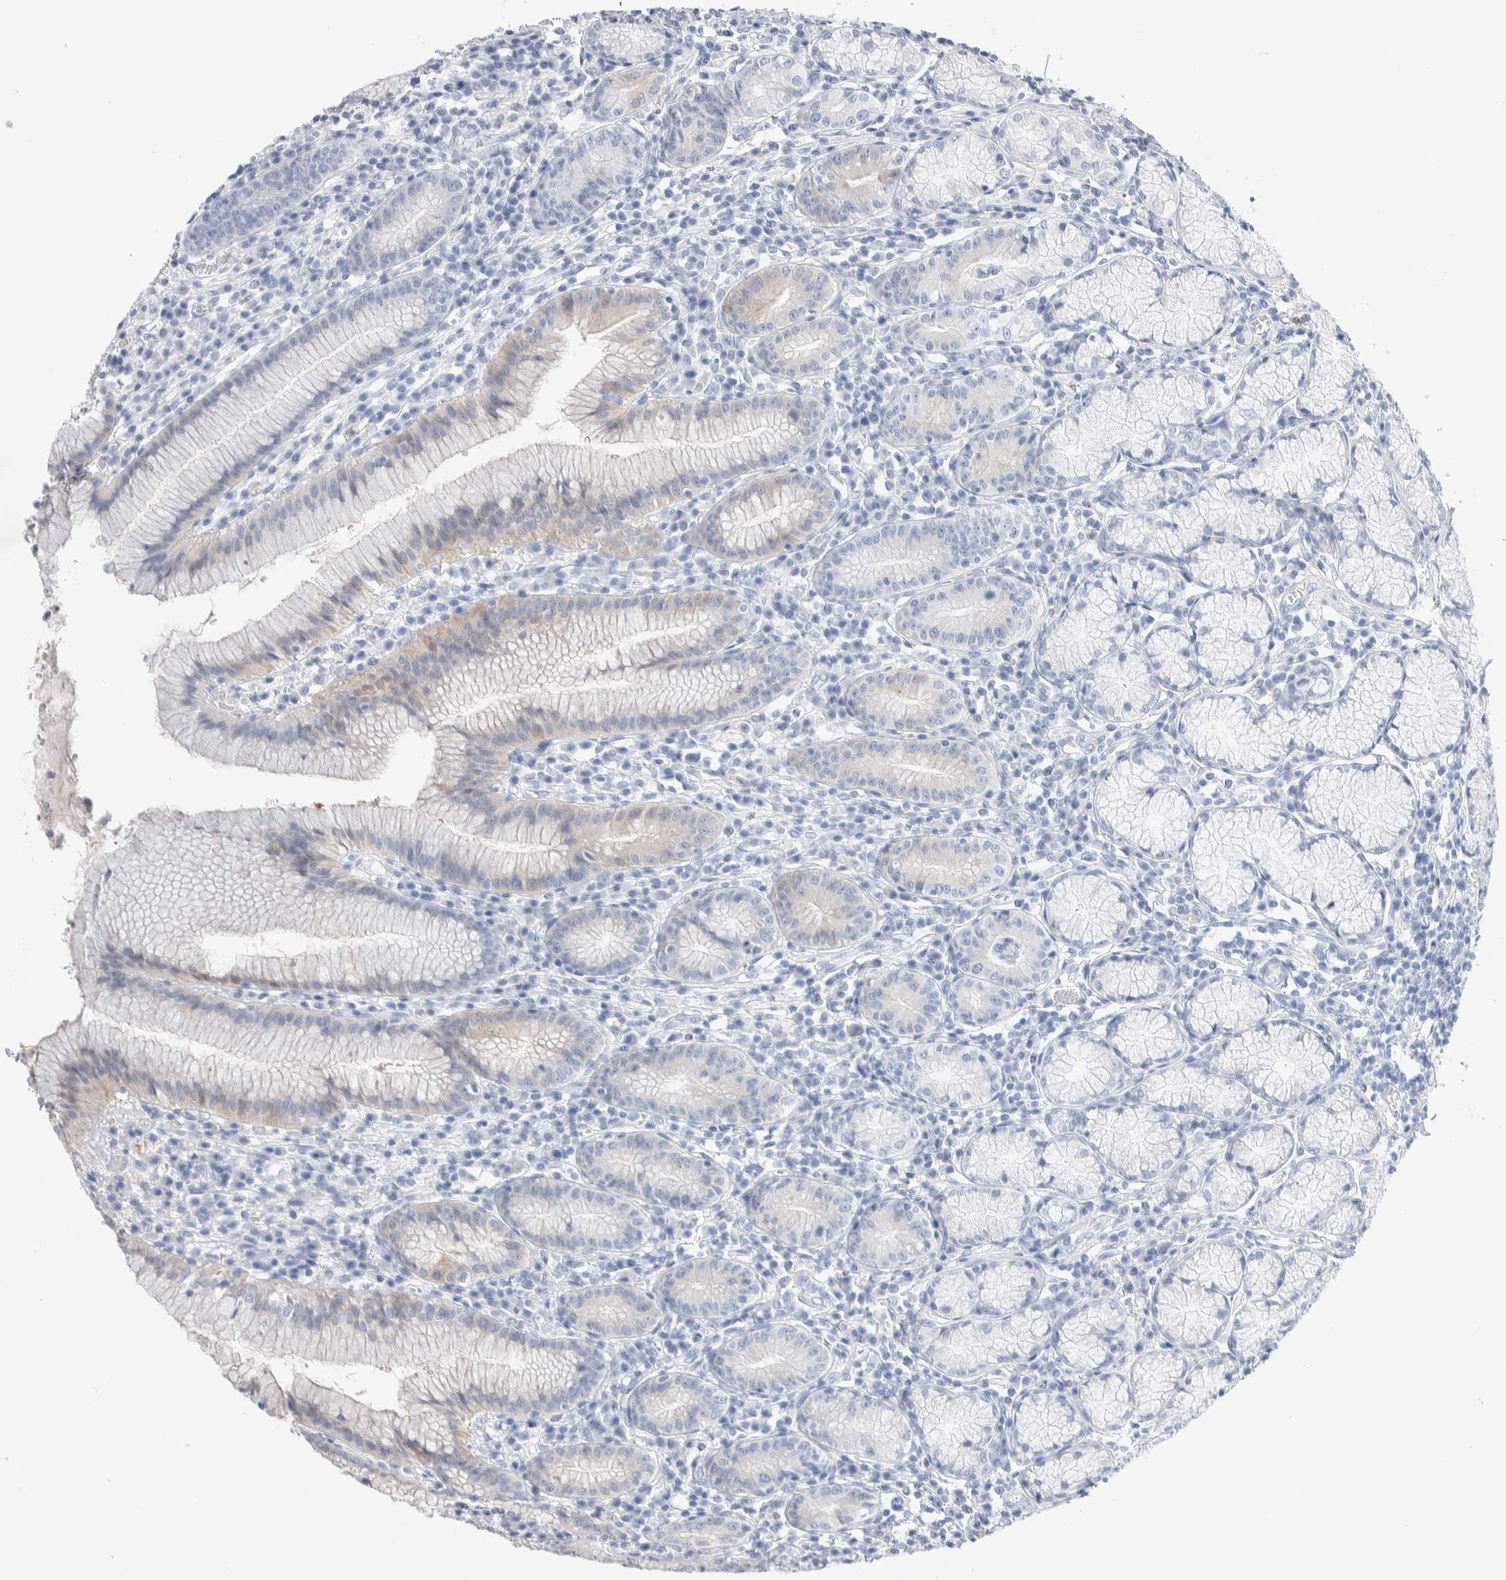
{"staining": {"intensity": "negative", "quantity": "none", "location": "none"}, "tissue": "stomach", "cell_type": "Glandular cells", "image_type": "normal", "snomed": [{"axis": "morphology", "description": "Normal tissue, NOS"}, {"axis": "topography", "description": "Stomach"}], "caption": "Glandular cells show no significant positivity in normal stomach.", "gene": "GDA", "patient": {"sex": "male", "age": 55}}